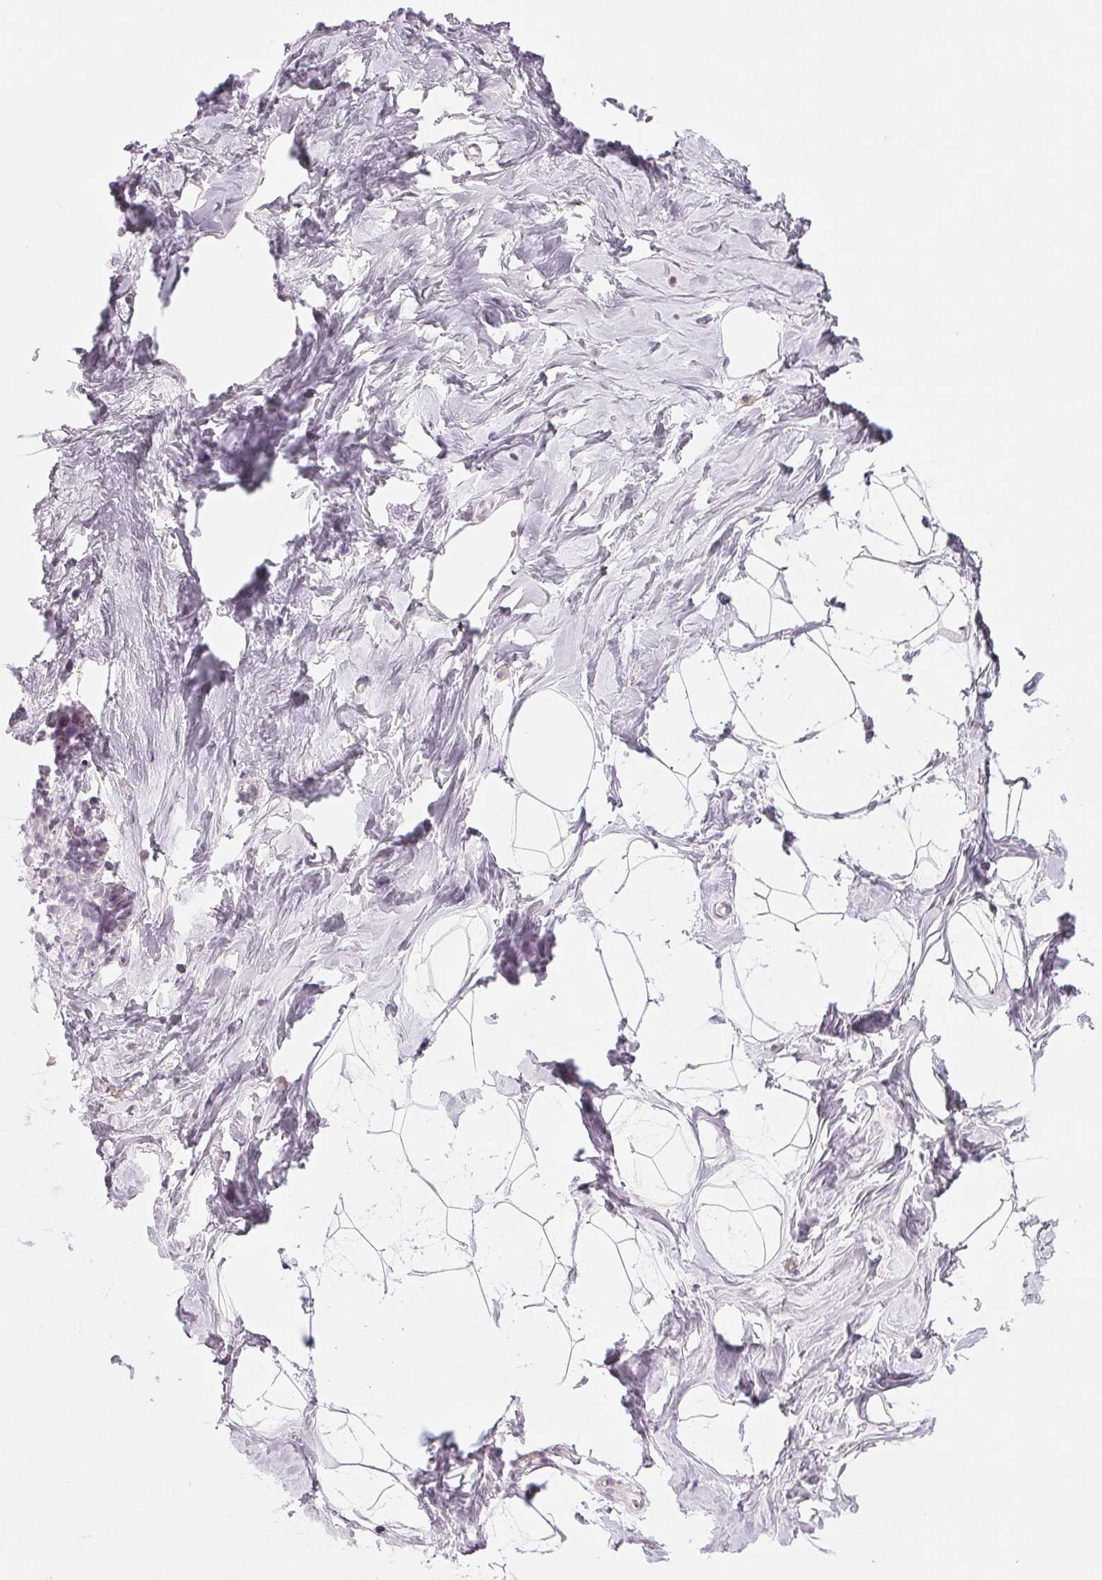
{"staining": {"intensity": "negative", "quantity": "none", "location": "none"}, "tissue": "breast", "cell_type": "Adipocytes", "image_type": "normal", "snomed": [{"axis": "morphology", "description": "Normal tissue, NOS"}, {"axis": "topography", "description": "Breast"}], "caption": "Immunohistochemical staining of benign human breast exhibits no significant positivity in adipocytes. (Immunohistochemistry, brightfield microscopy, high magnification).", "gene": "EHHADH", "patient": {"sex": "female", "age": 32}}